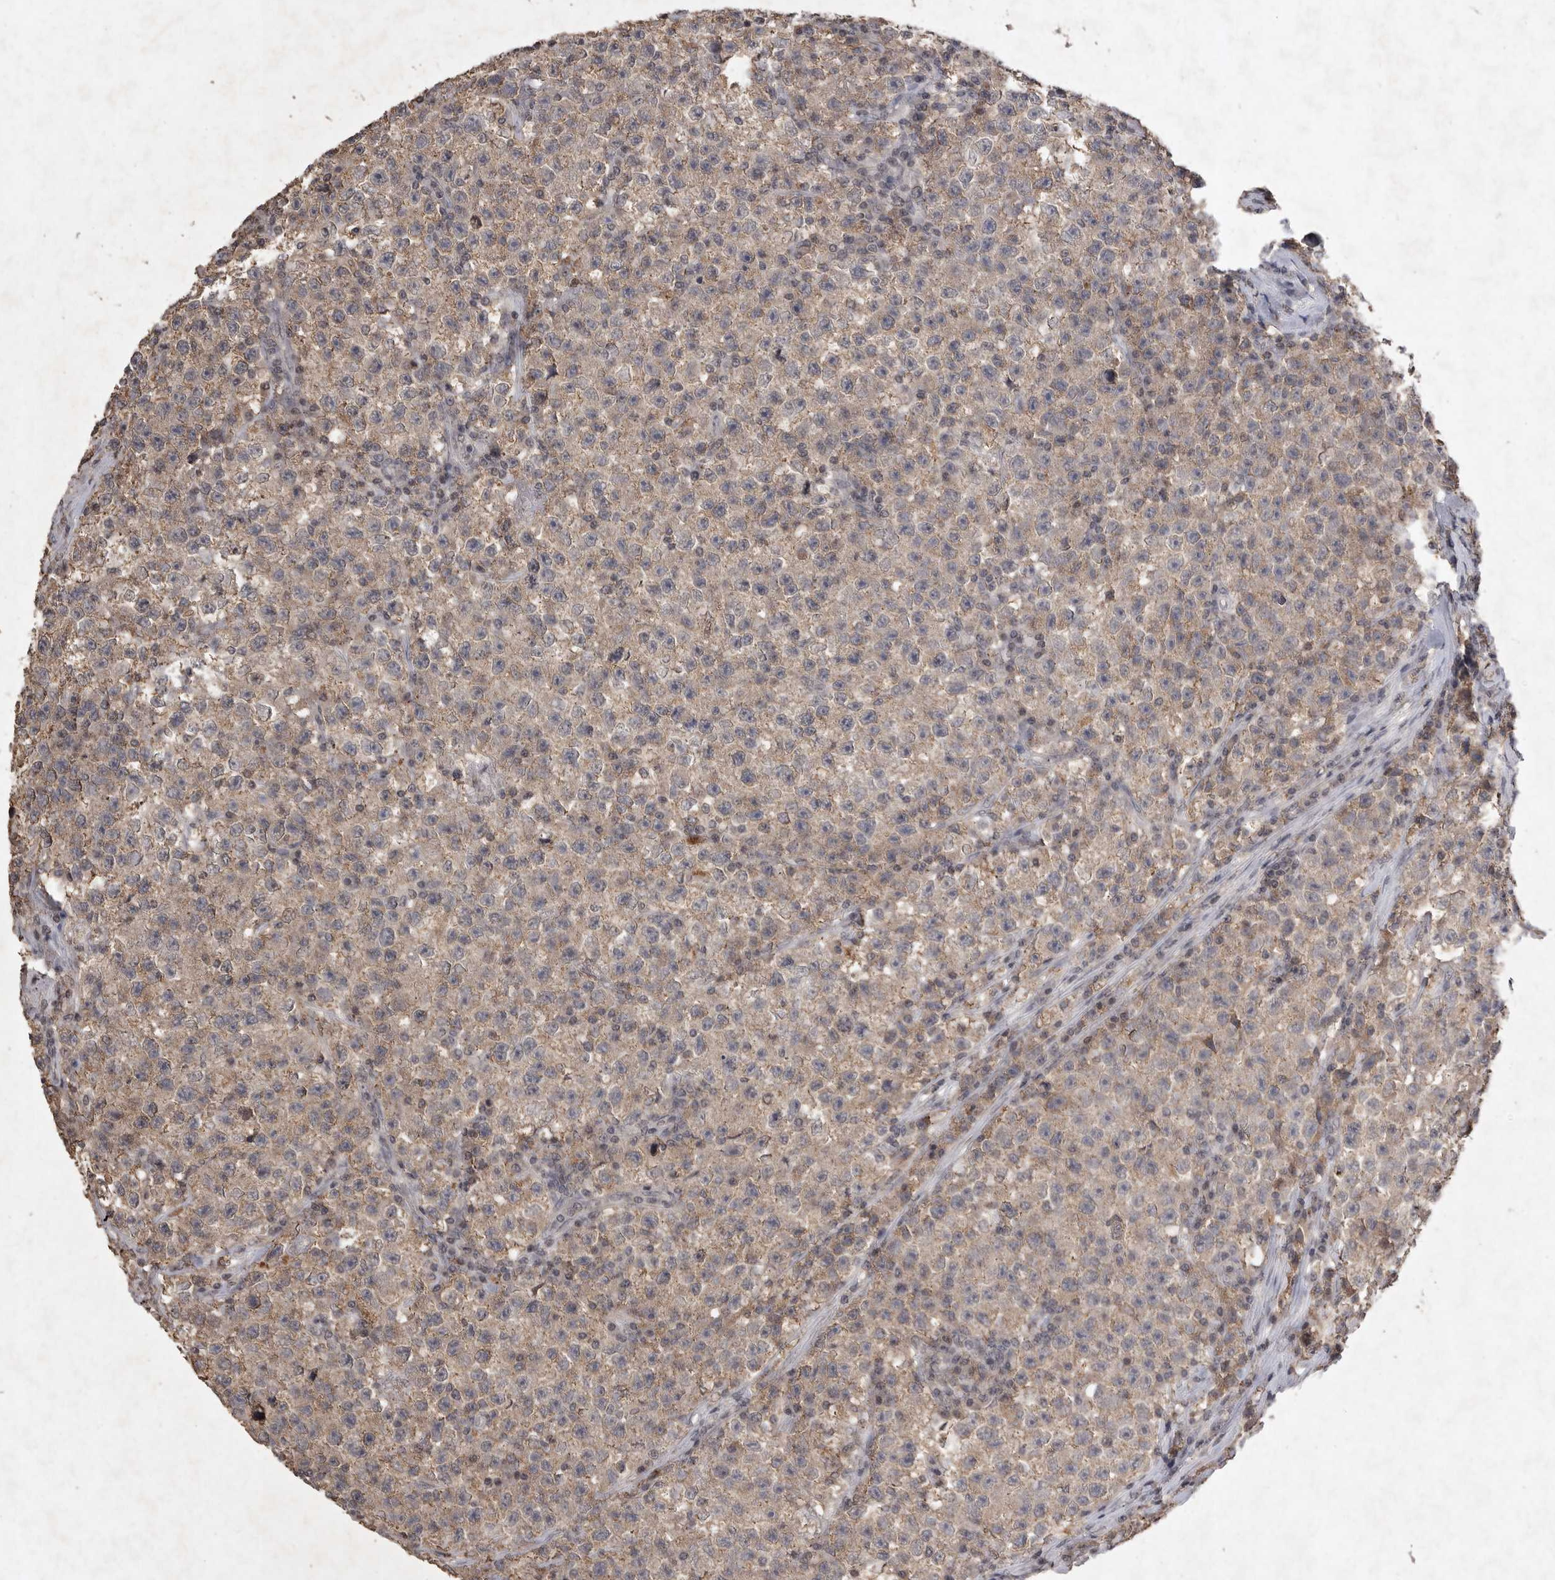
{"staining": {"intensity": "weak", "quantity": ">75%", "location": "cytoplasmic/membranous"}, "tissue": "testis cancer", "cell_type": "Tumor cells", "image_type": "cancer", "snomed": [{"axis": "morphology", "description": "Seminoma, NOS"}, {"axis": "topography", "description": "Testis"}], "caption": "Immunohistochemical staining of seminoma (testis) demonstrates weak cytoplasmic/membranous protein expression in approximately >75% of tumor cells. Using DAB (brown) and hematoxylin (blue) stains, captured at high magnification using brightfield microscopy.", "gene": "APLNR", "patient": {"sex": "male", "age": 22}}